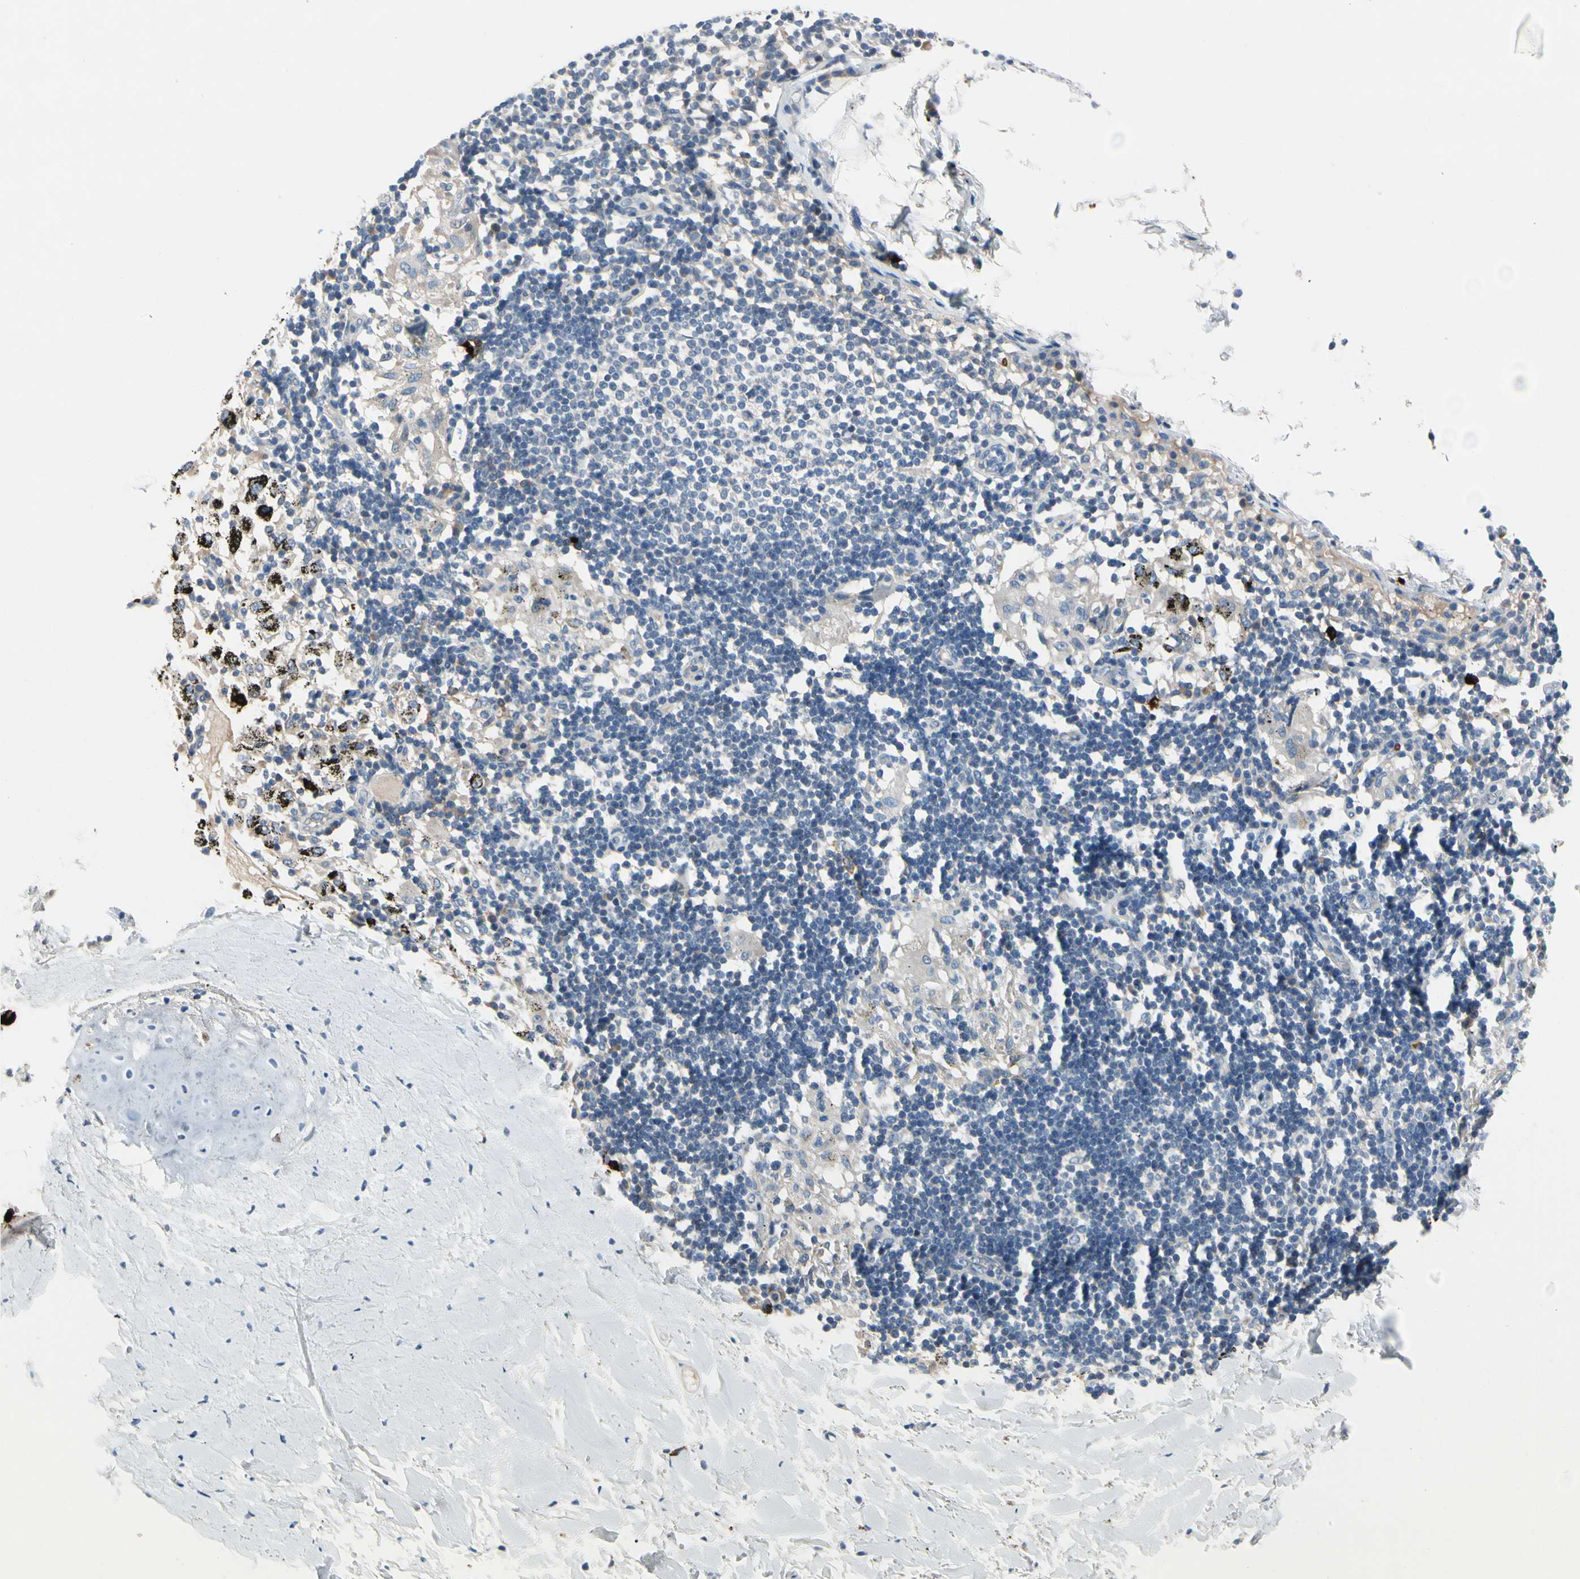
{"staining": {"intensity": "negative", "quantity": "none", "location": "none"}, "tissue": "adipose tissue", "cell_type": "Adipocytes", "image_type": "normal", "snomed": [{"axis": "morphology", "description": "Normal tissue, NOS"}, {"axis": "topography", "description": "Cartilage tissue"}, {"axis": "topography", "description": "Bronchus"}], "caption": "Immunohistochemical staining of unremarkable adipose tissue shows no significant positivity in adipocytes. (DAB immunohistochemistry with hematoxylin counter stain).", "gene": "CPA3", "patient": {"sex": "female", "age": 73}}